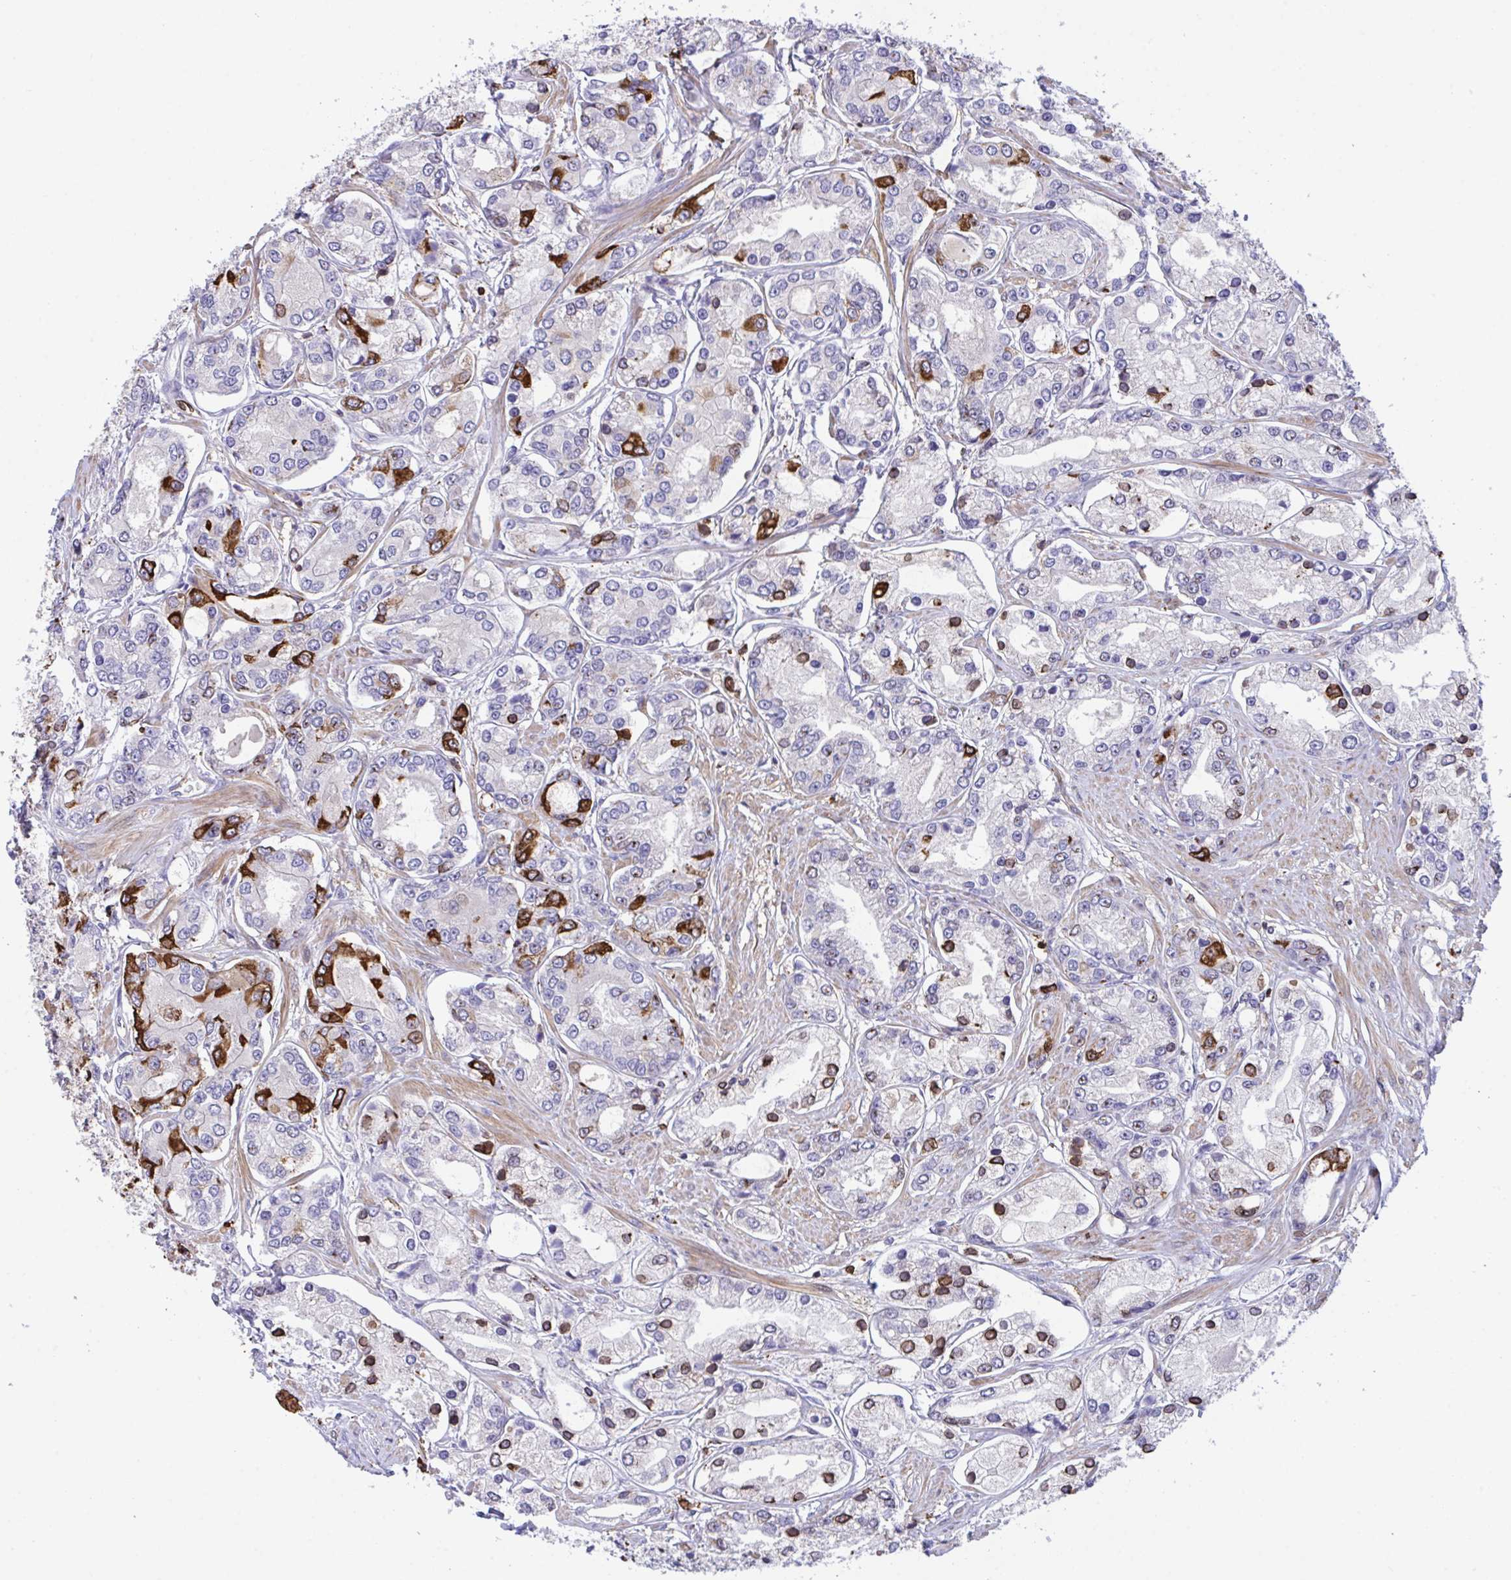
{"staining": {"intensity": "strong", "quantity": "<25%", "location": "cytoplasmic/membranous"}, "tissue": "prostate cancer", "cell_type": "Tumor cells", "image_type": "cancer", "snomed": [{"axis": "morphology", "description": "Adenocarcinoma, High grade"}, {"axis": "topography", "description": "Prostate"}], "caption": "Strong cytoplasmic/membranous staining is appreciated in approximately <25% of tumor cells in prostate cancer.", "gene": "PPIH", "patient": {"sex": "male", "age": 66}}